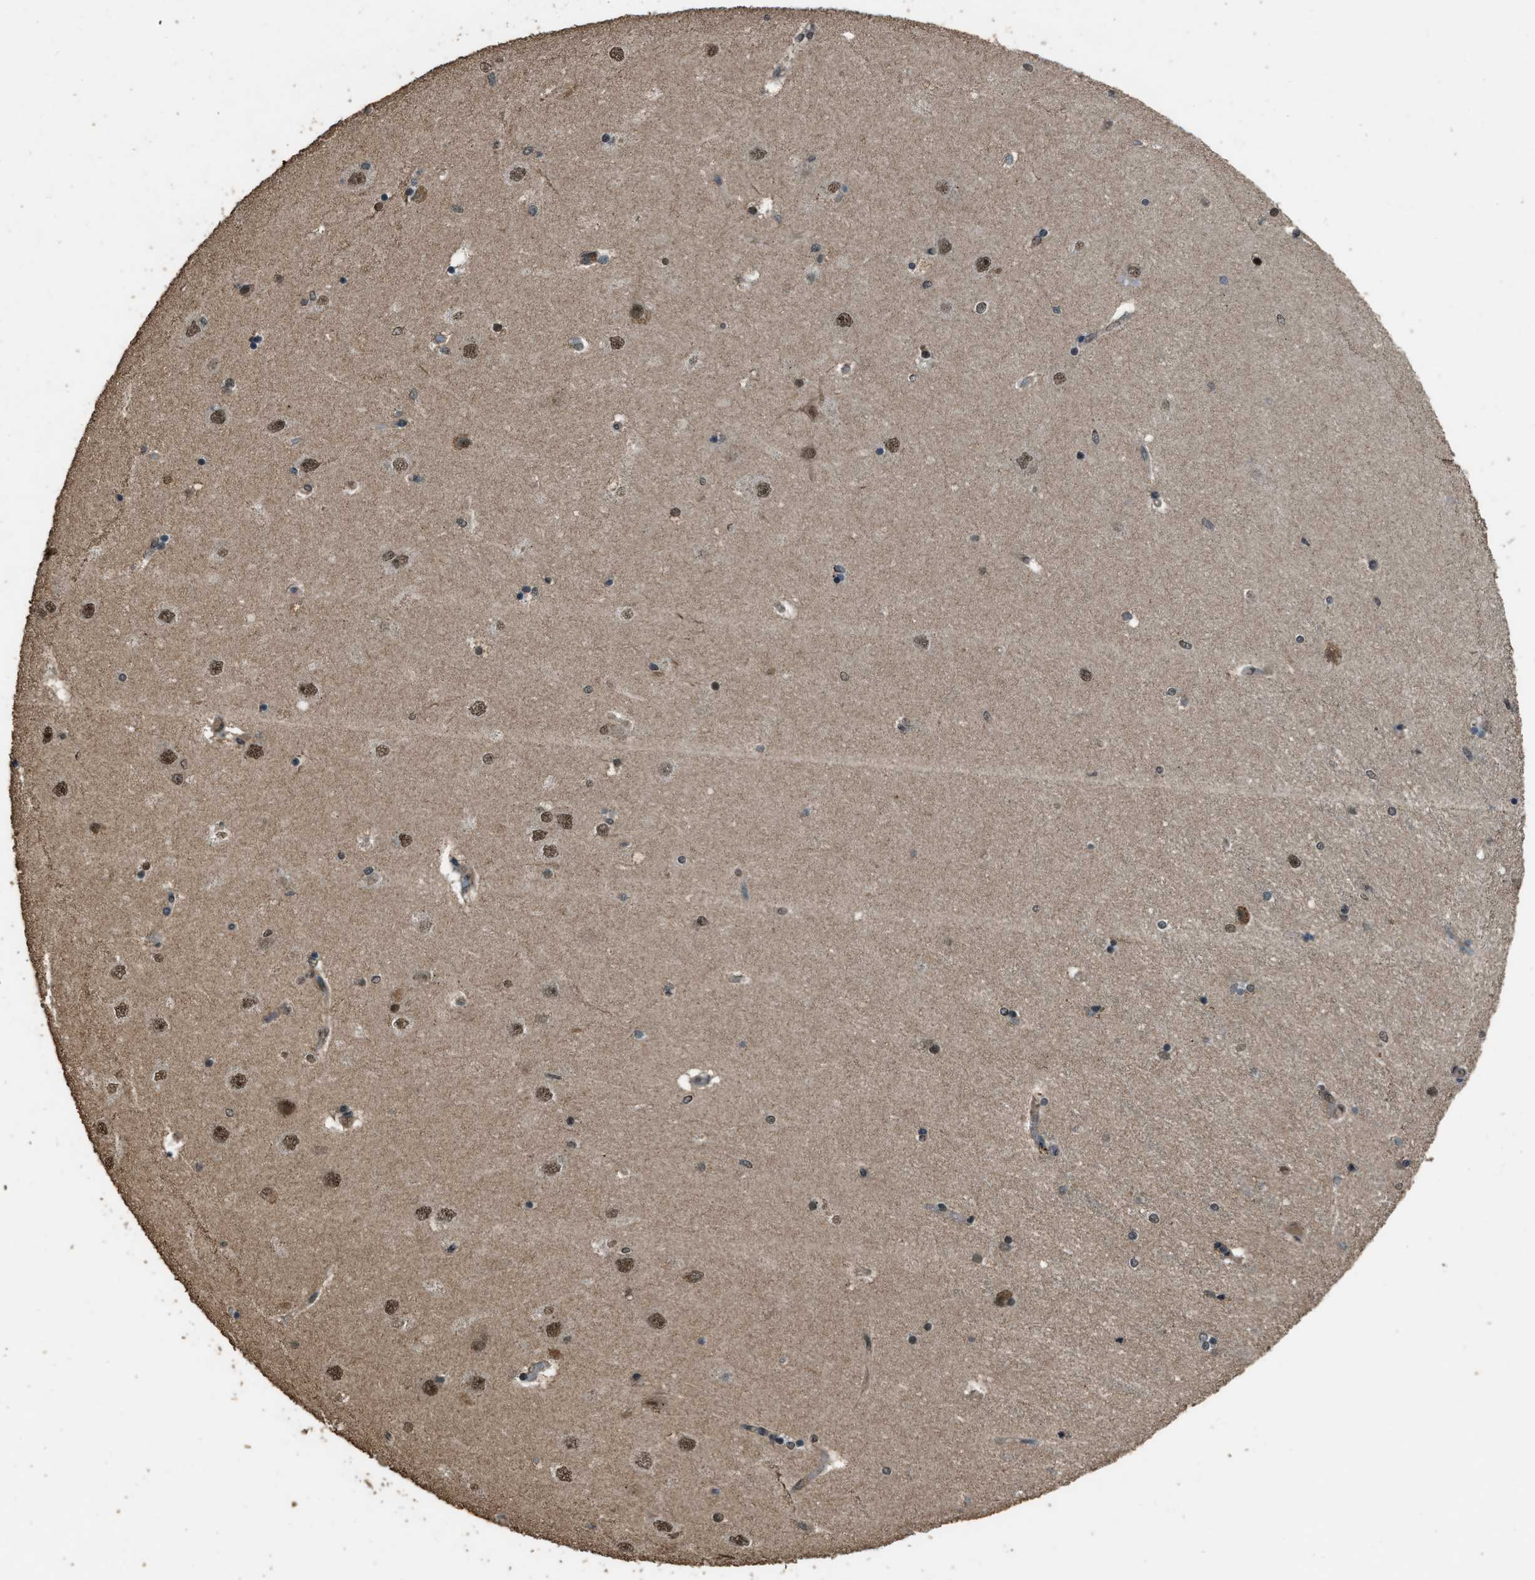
{"staining": {"intensity": "weak", "quantity": "<25%", "location": "nuclear"}, "tissue": "hippocampus", "cell_type": "Glial cells", "image_type": "normal", "snomed": [{"axis": "morphology", "description": "Normal tissue, NOS"}, {"axis": "topography", "description": "Hippocampus"}], "caption": "Benign hippocampus was stained to show a protein in brown. There is no significant positivity in glial cells.", "gene": "SERTAD2", "patient": {"sex": "female", "age": 54}}